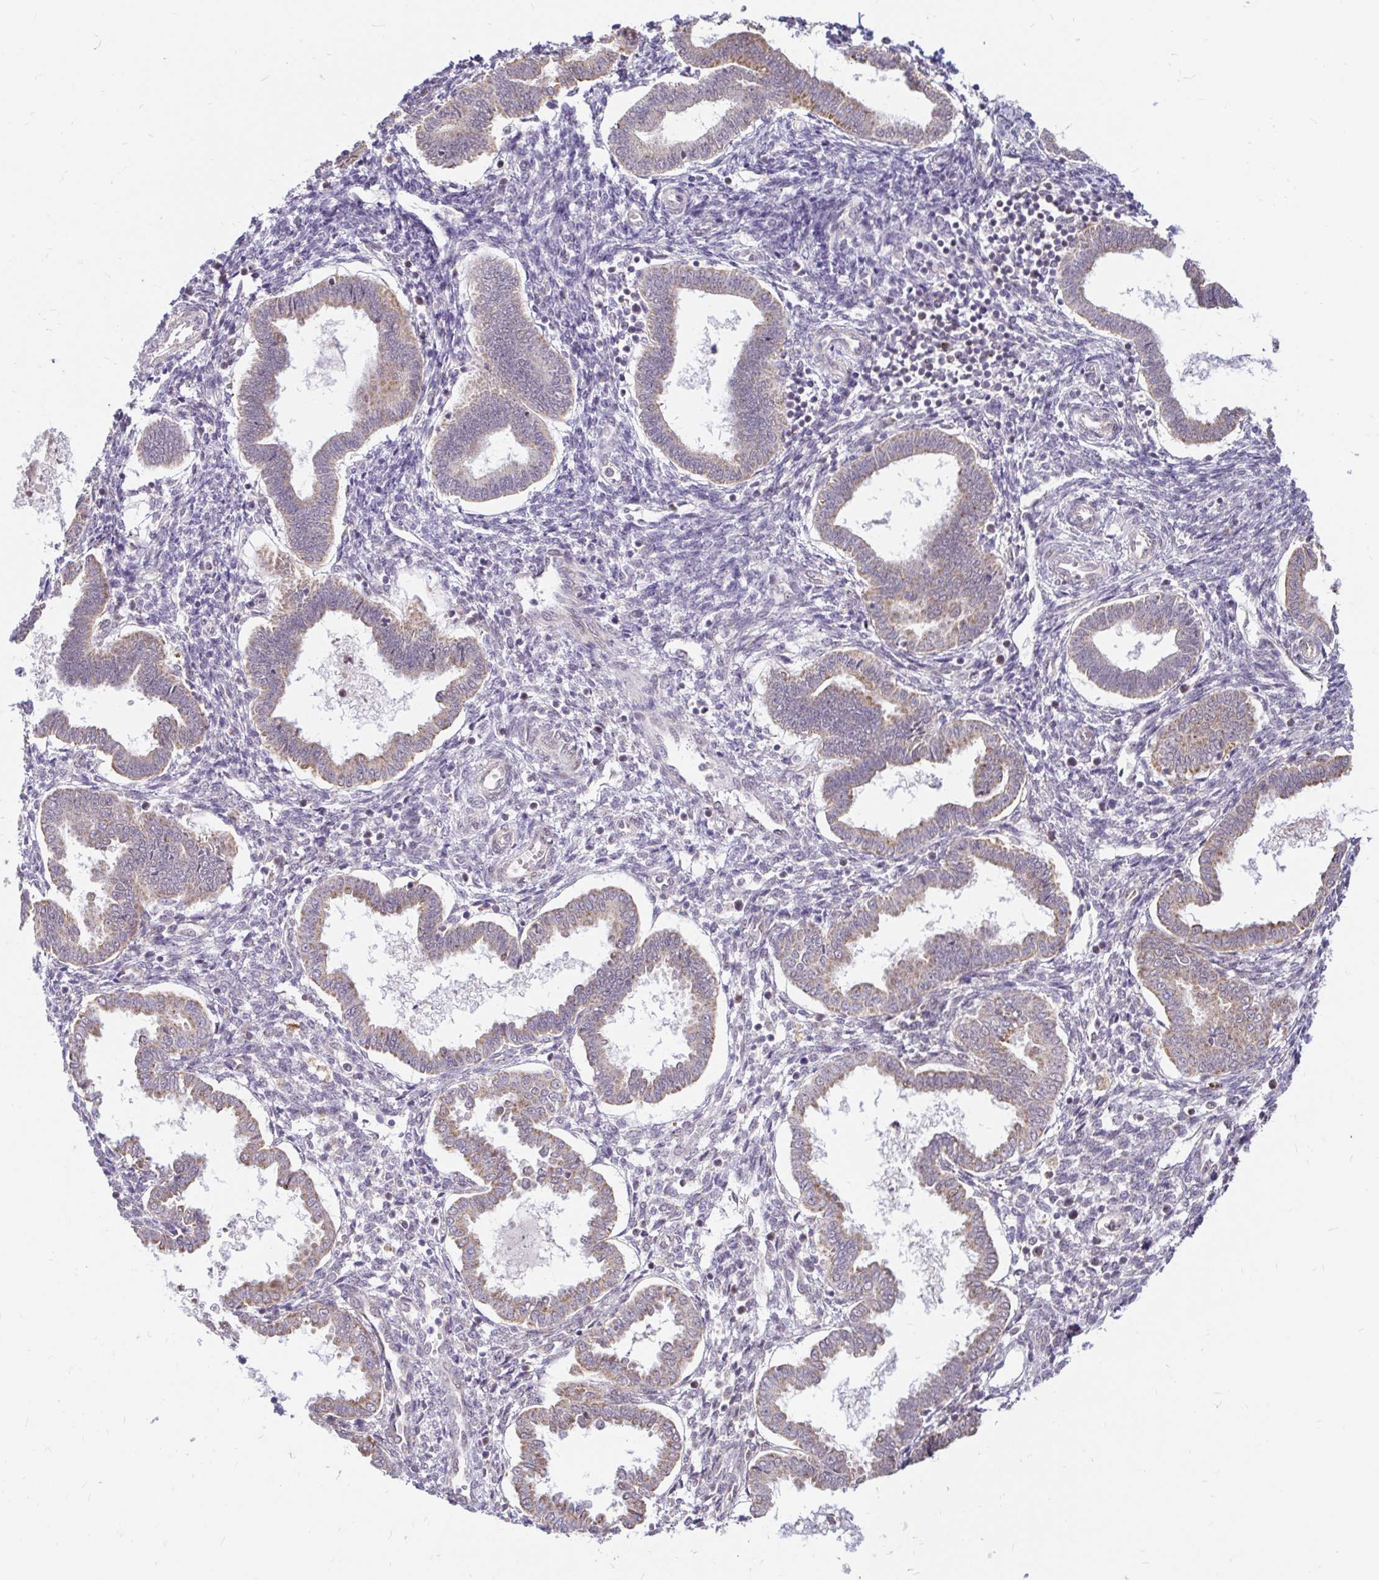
{"staining": {"intensity": "moderate", "quantity": "25%-75%", "location": "cytoplasmic/membranous"}, "tissue": "endometrium", "cell_type": "Cells in endometrial stroma", "image_type": "normal", "snomed": [{"axis": "morphology", "description": "Normal tissue, NOS"}, {"axis": "topography", "description": "Endometrium"}], "caption": "Endometrium stained with immunohistochemistry (IHC) displays moderate cytoplasmic/membranous positivity in approximately 25%-75% of cells in endometrial stroma. (DAB = brown stain, brightfield microscopy at high magnification).", "gene": "TIMM50", "patient": {"sex": "female", "age": 24}}